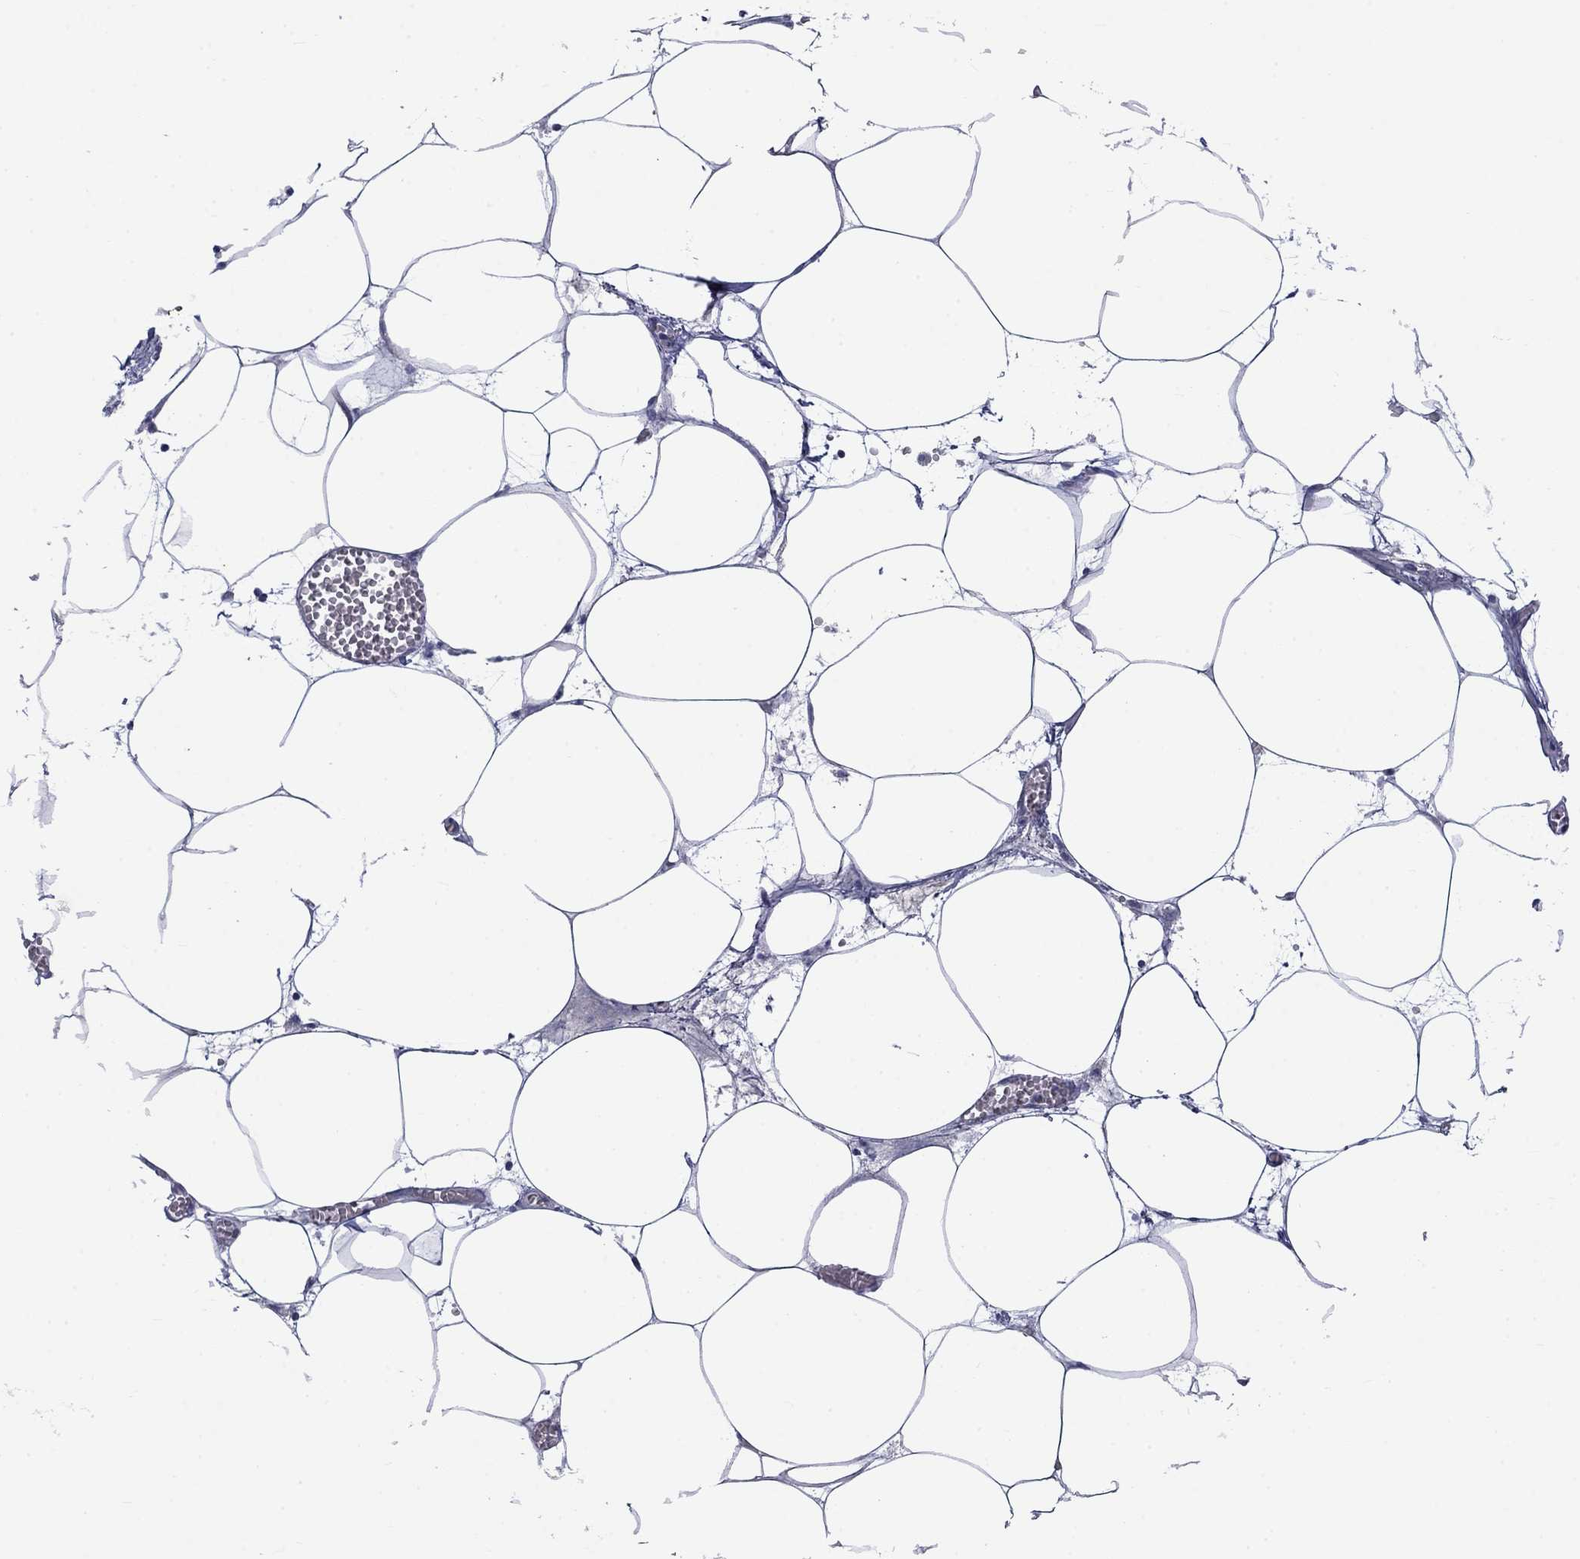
{"staining": {"intensity": "negative", "quantity": "none", "location": "none"}, "tissue": "adipose tissue", "cell_type": "Adipocytes", "image_type": "normal", "snomed": [{"axis": "morphology", "description": "Normal tissue, NOS"}, {"axis": "topography", "description": "Adipose tissue"}, {"axis": "topography", "description": "Pancreas"}, {"axis": "topography", "description": "Peripheral nerve tissue"}], "caption": "High magnification brightfield microscopy of unremarkable adipose tissue stained with DAB (3,3'-diaminobenzidine) (brown) and counterstained with hematoxylin (blue): adipocytes show no significant expression.", "gene": "KCNJ16", "patient": {"sex": "female", "age": 58}}